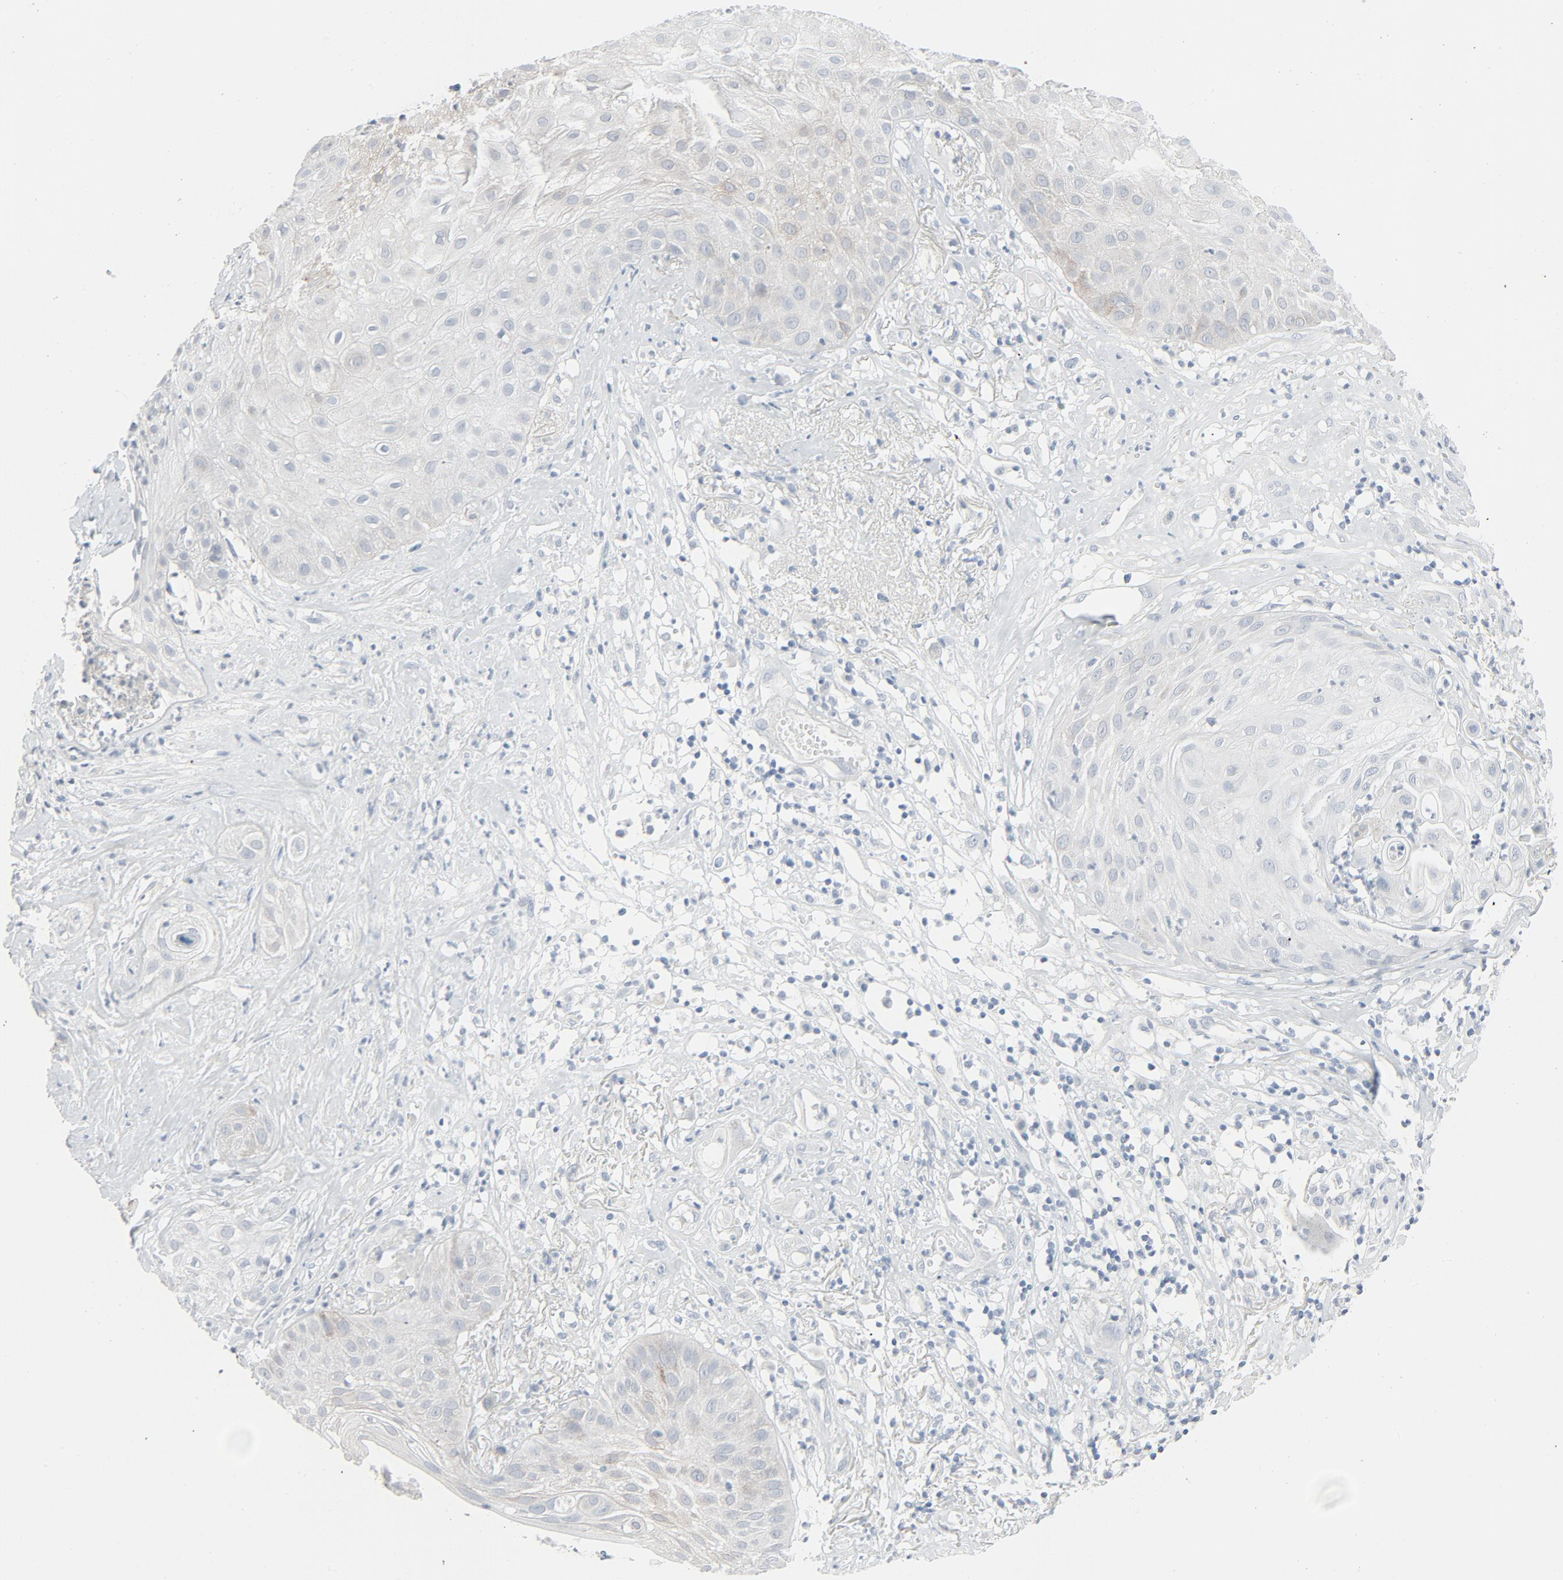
{"staining": {"intensity": "weak", "quantity": "<25%", "location": "cytoplasmic/membranous"}, "tissue": "skin cancer", "cell_type": "Tumor cells", "image_type": "cancer", "snomed": [{"axis": "morphology", "description": "Squamous cell carcinoma, NOS"}, {"axis": "topography", "description": "Skin"}], "caption": "Skin squamous cell carcinoma stained for a protein using immunohistochemistry reveals no expression tumor cells.", "gene": "FGFR3", "patient": {"sex": "male", "age": 65}}